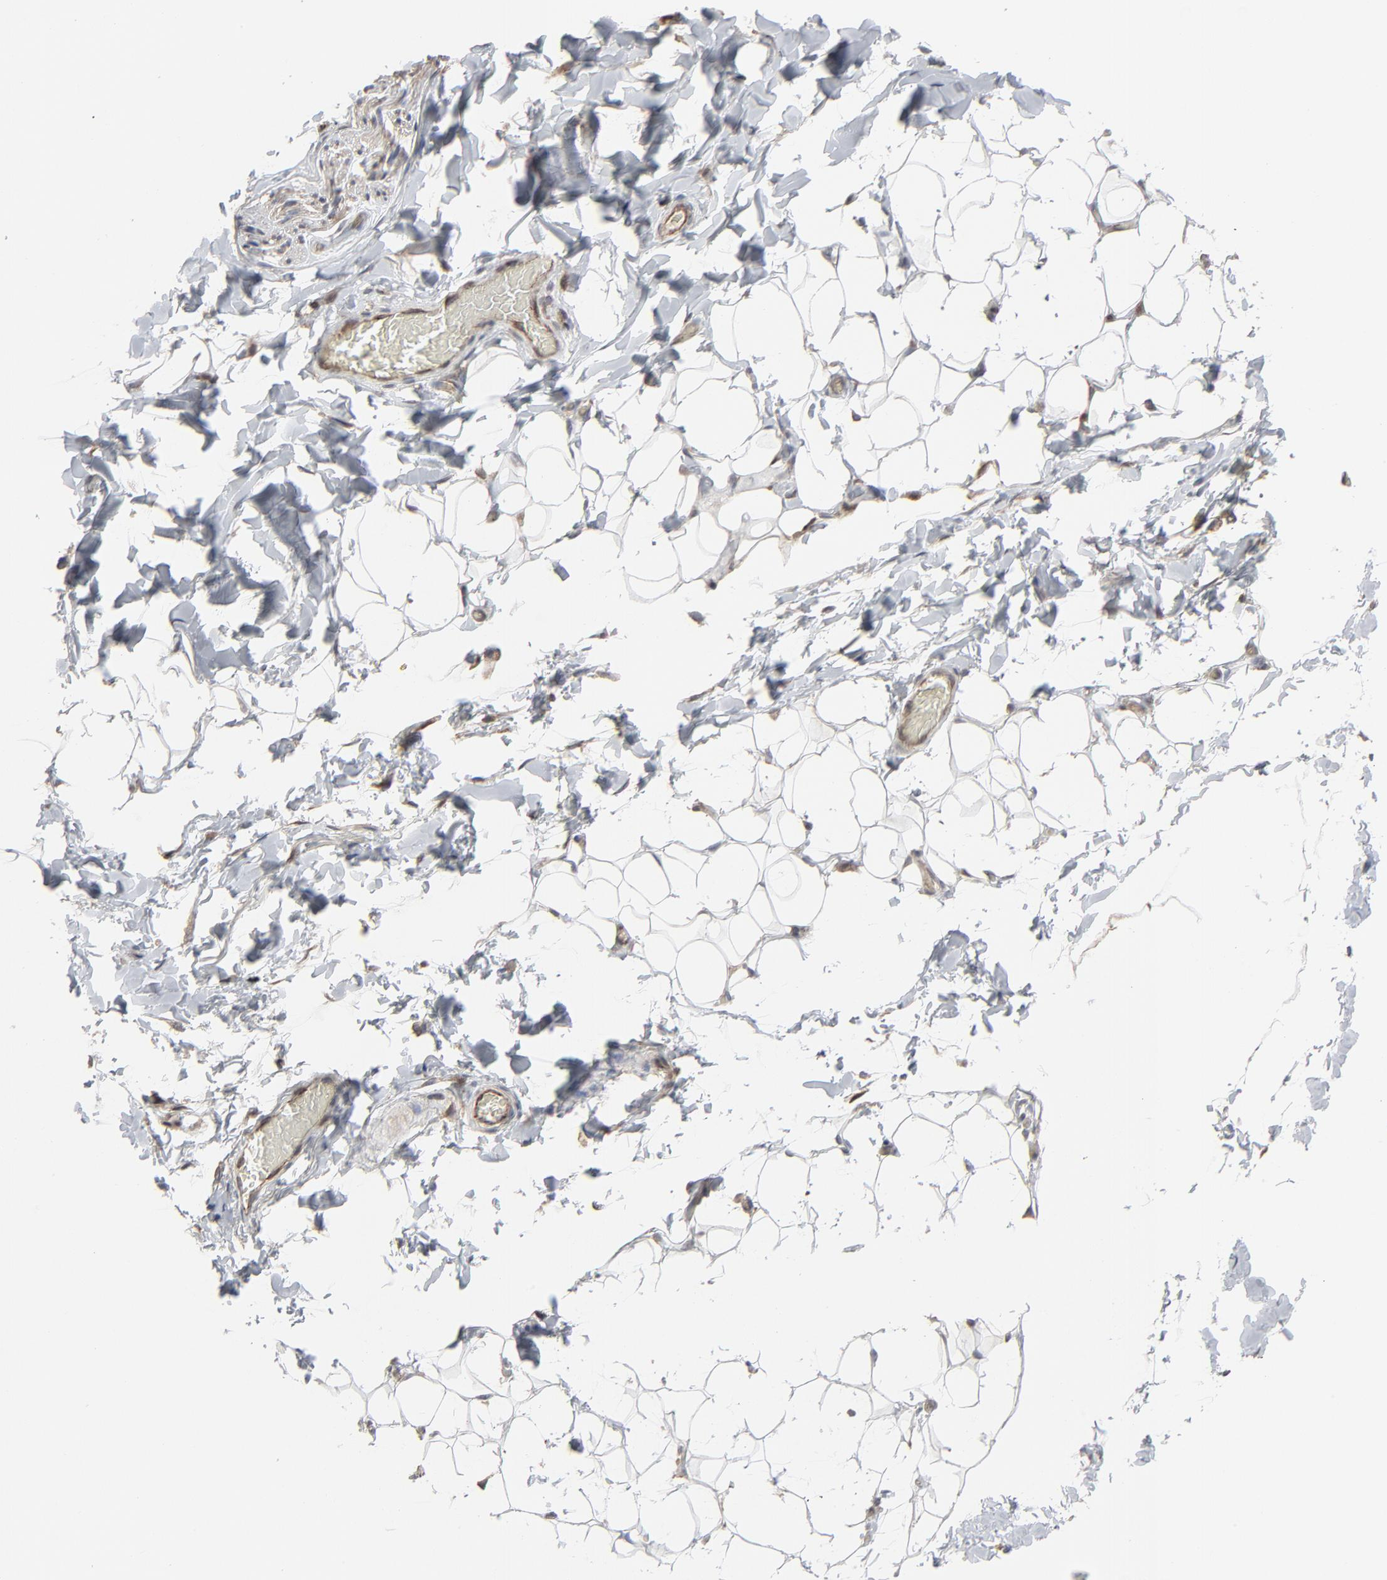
{"staining": {"intensity": "weak", "quantity": ">75%", "location": "cytoplasmic/membranous"}, "tissue": "adipose tissue", "cell_type": "Adipocytes", "image_type": "normal", "snomed": [{"axis": "morphology", "description": "Normal tissue, NOS"}, {"axis": "topography", "description": "Soft tissue"}], "caption": "Protein expression analysis of benign adipose tissue shows weak cytoplasmic/membranous expression in about >75% of adipocytes. (brown staining indicates protein expression, while blue staining denotes nuclei).", "gene": "CTNND1", "patient": {"sex": "male", "age": 26}}